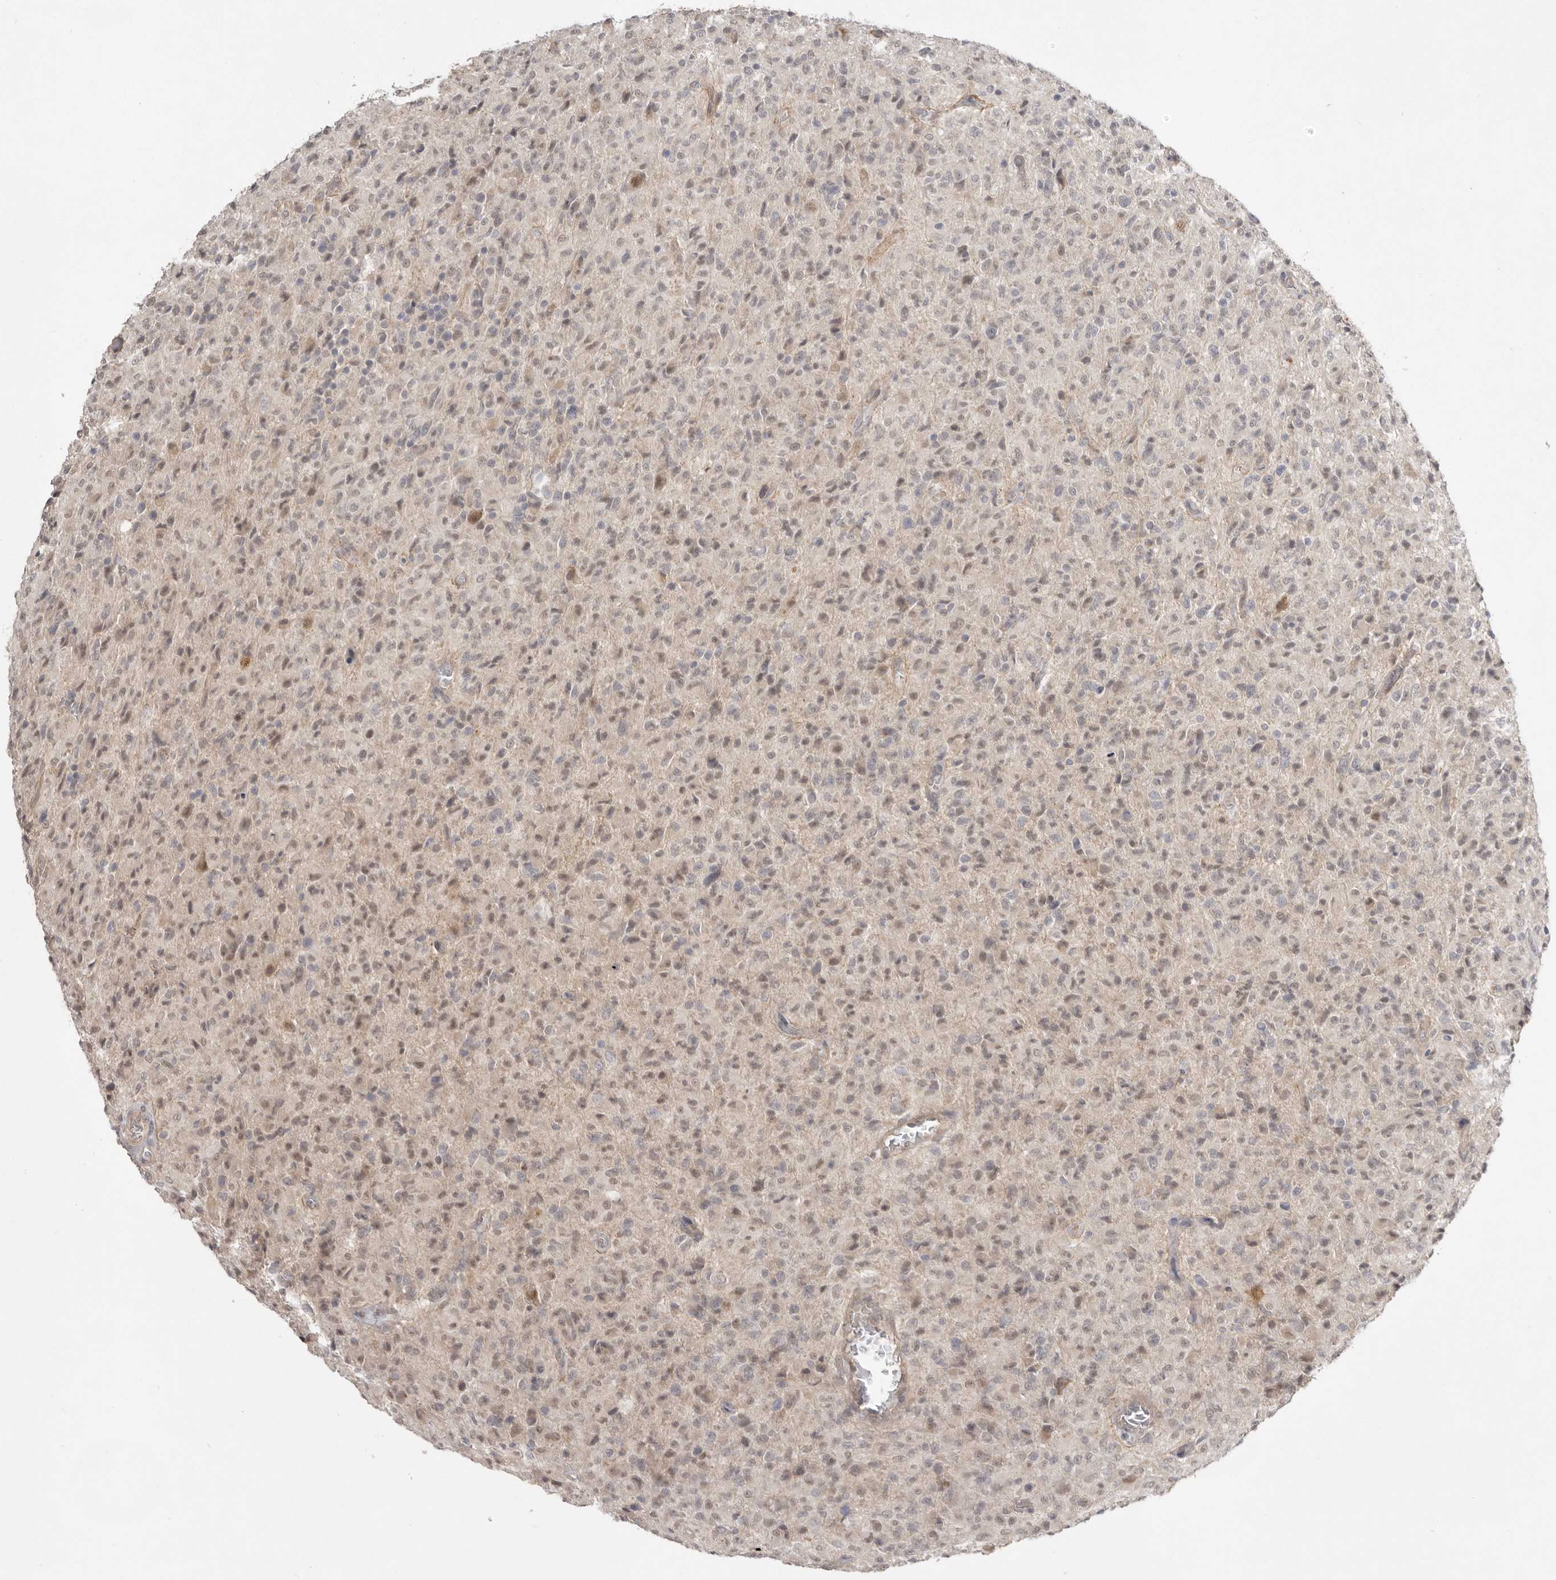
{"staining": {"intensity": "weak", "quantity": "25%-75%", "location": "cytoplasmic/membranous,nuclear"}, "tissue": "glioma", "cell_type": "Tumor cells", "image_type": "cancer", "snomed": [{"axis": "morphology", "description": "Glioma, malignant, High grade"}, {"axis": "topography", "description": "Brain"}], "caption": "Weak cytoplasmic/membranous and nuclear expression for a protein is appreciated in approximately 25%-75% of tumor cells of malignant glioma (high-grade) using IHC.", "gene": "NSUN4", "patient": {"sex": "female", "age": 57}}